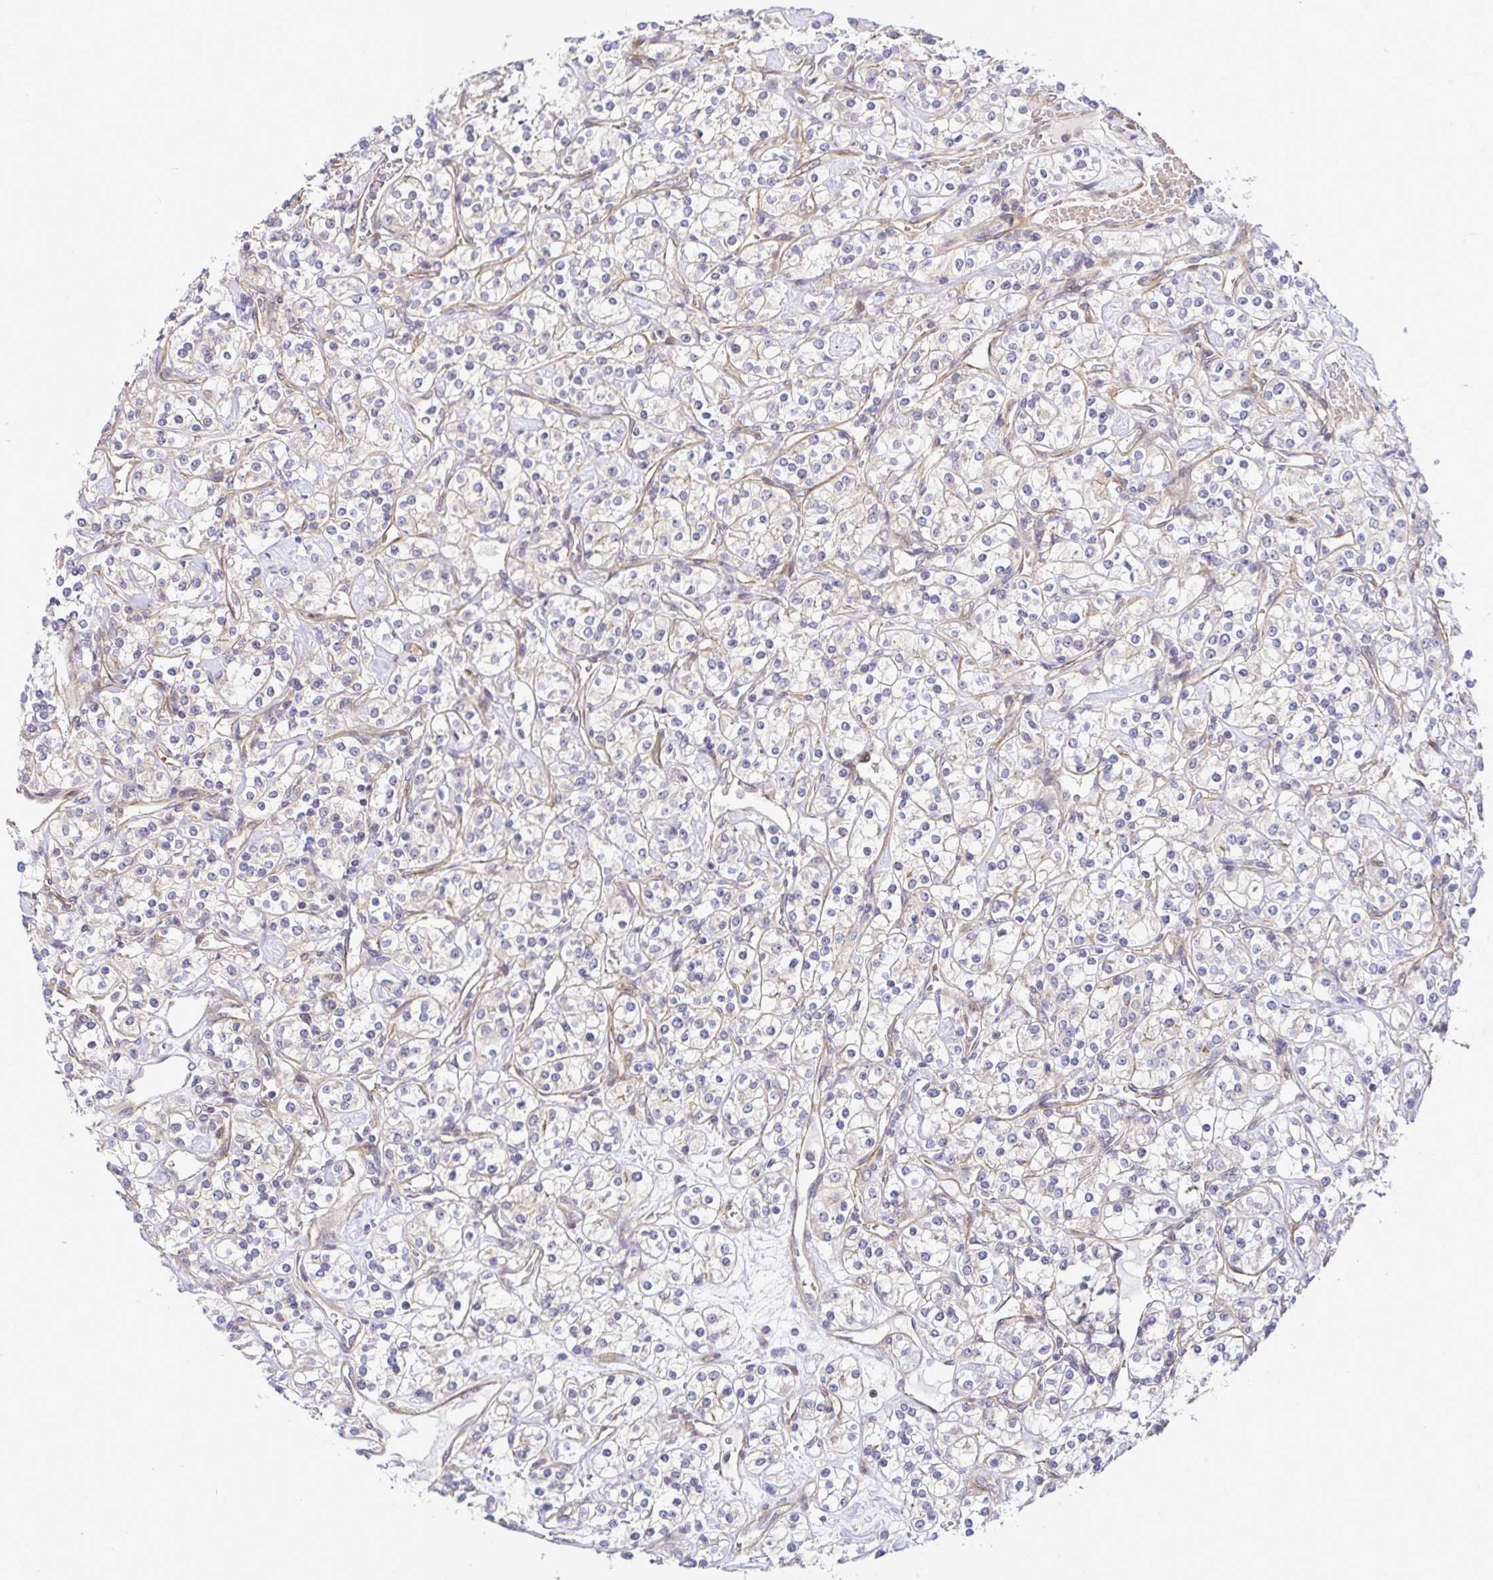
{"staining": {"intensity": "negative", "quantity": "none", "location": "none"}, "tissue": "renal cancer", "cell_type": "Tumor cells", "image_type": "cancer", "snomed": [{"axis": "morphology", "description": "Adenocarcinoma, NOS"}, {"axis": "topography", "description": "Kidney"}], "caption": "Protein analysis of renal cancer exhibits no significant expression in tumor cells.", "gene": "TRIM55", "patient": {"sex": "male", "age": 77}}